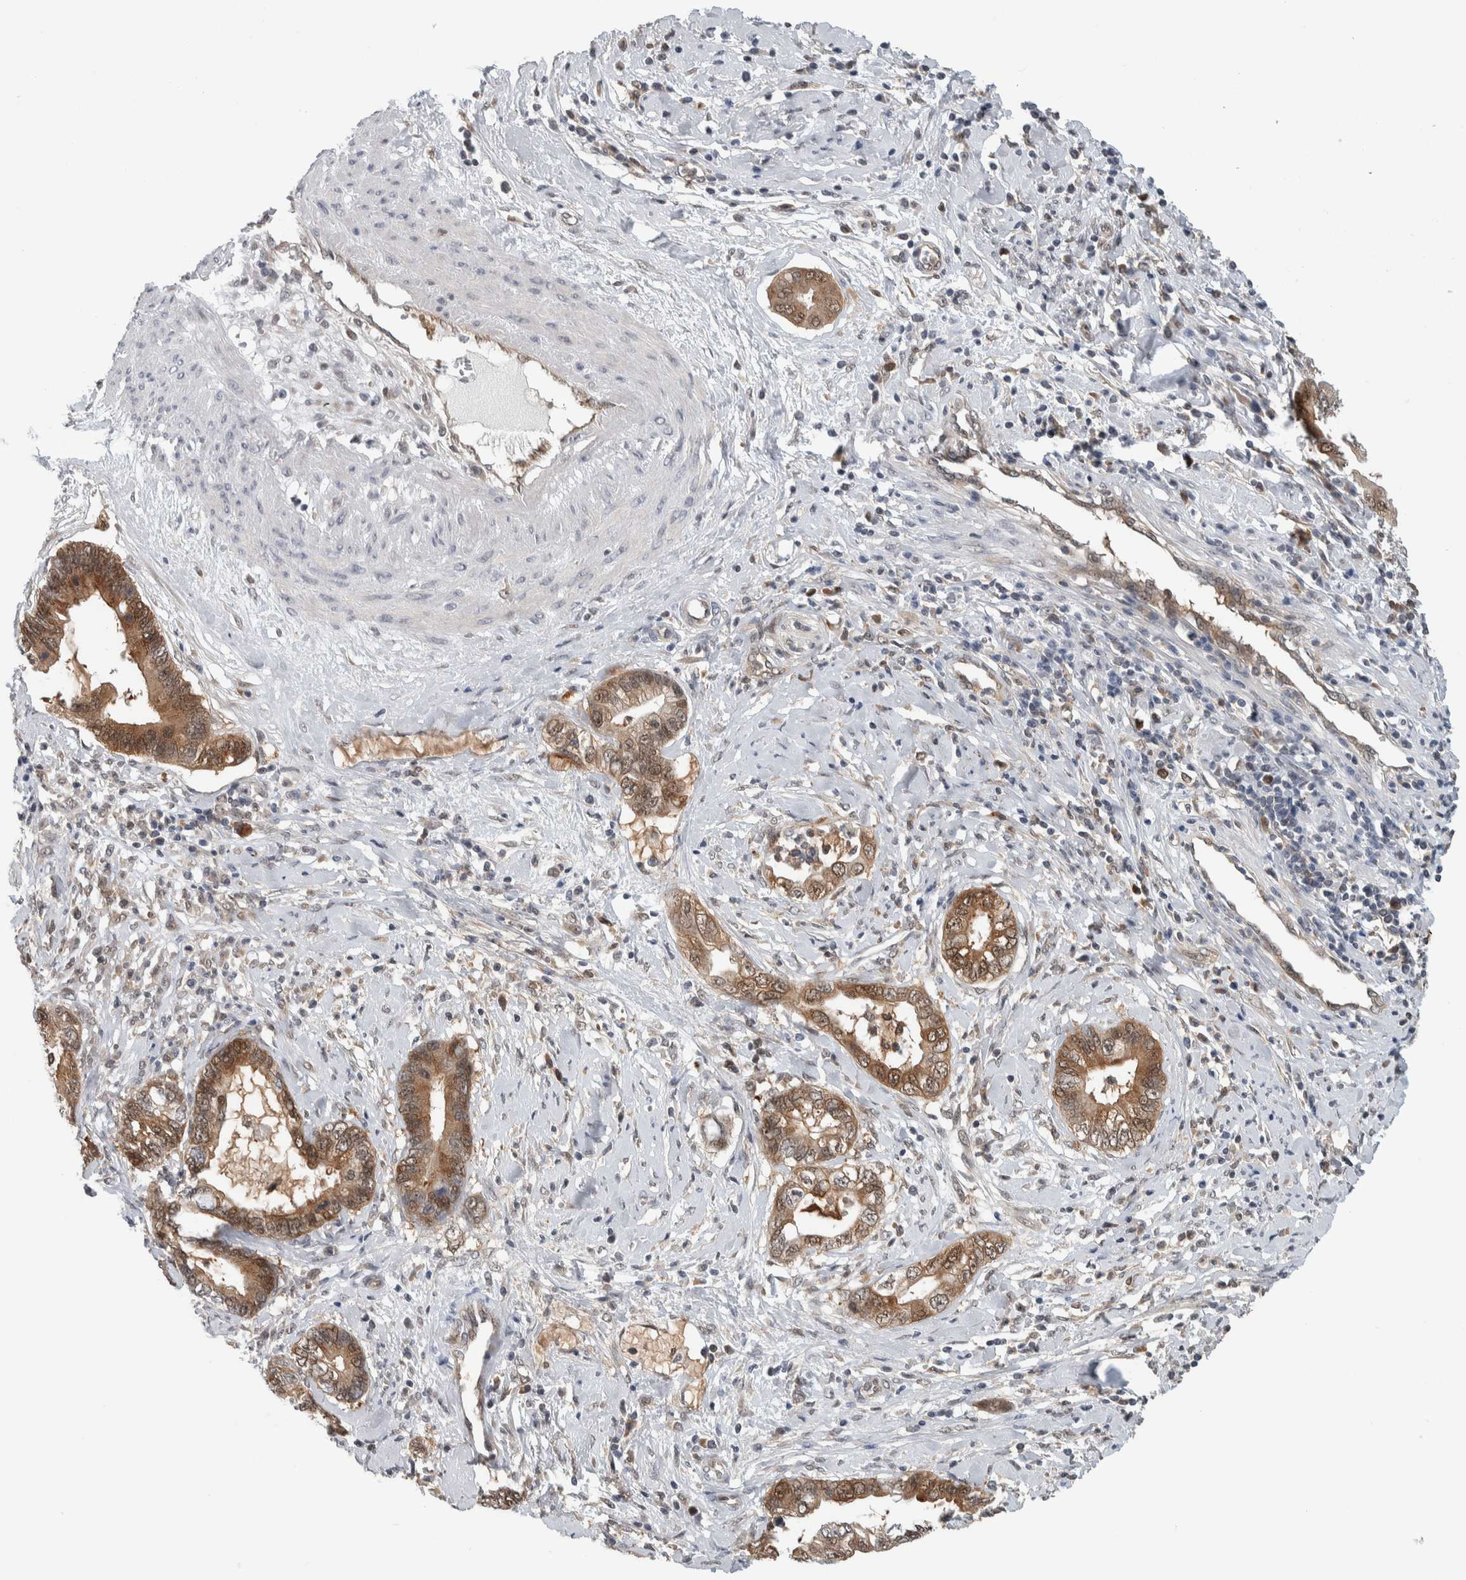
{"staining": {"intensity": "moderate", "quantity": ">75%", "location": "cytoplasmic/membranous"}, "tissue": "cervical cancer", "cell_type": "Tumor cells", "image_type": "cancer", "snomed": [{"axis": "morphology", "description": "Adenocarcinoma, NOS"}, {"axis": "topography", "description": "Cervix"}], "caption": "An immunohistochemistry (IHC) micrograph of tumor tissue is shown. Protein staining in brown labels moderate cytoplasmic/membranous positivity in cervical adenocarcinoma within tumor cells.", "gene": "CCDC43", "patient": {"sex": "female", "age": 44}}